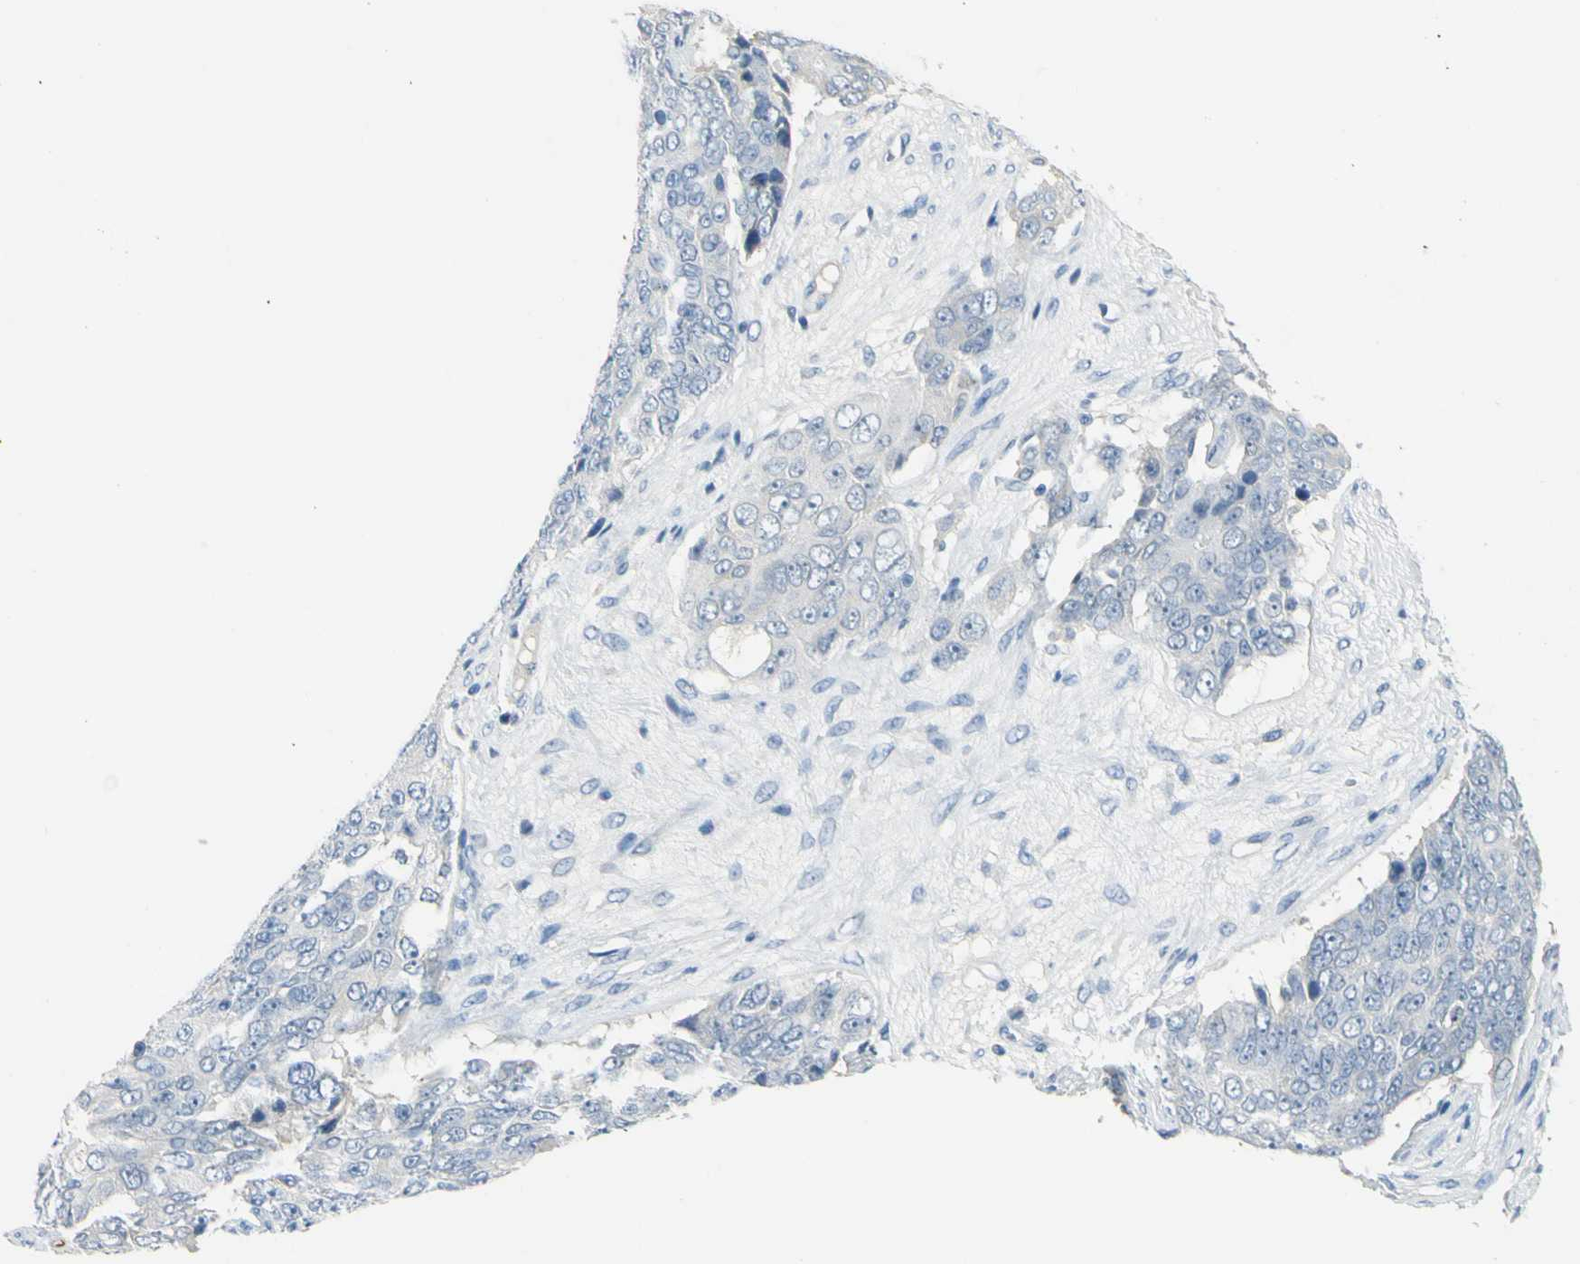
{"staining": {"intensity": "negative", "quantity": "none", "location": "none"}, "tissue": "ovarian cancer", "cell_type": "Tumor cells", "image_type": "cancer", "snomed": [{"axis": "morphology", "description": "Carcinoma, endometroid"}, {"axis": "topography", "description": "Ovary"}], "caption": "Tumor cells are negative for brown protein staining in ovarian cancer (endometroid carcinoma).", "gene": "ZNF557", "patient": {"sex": "female", "age": 51}}